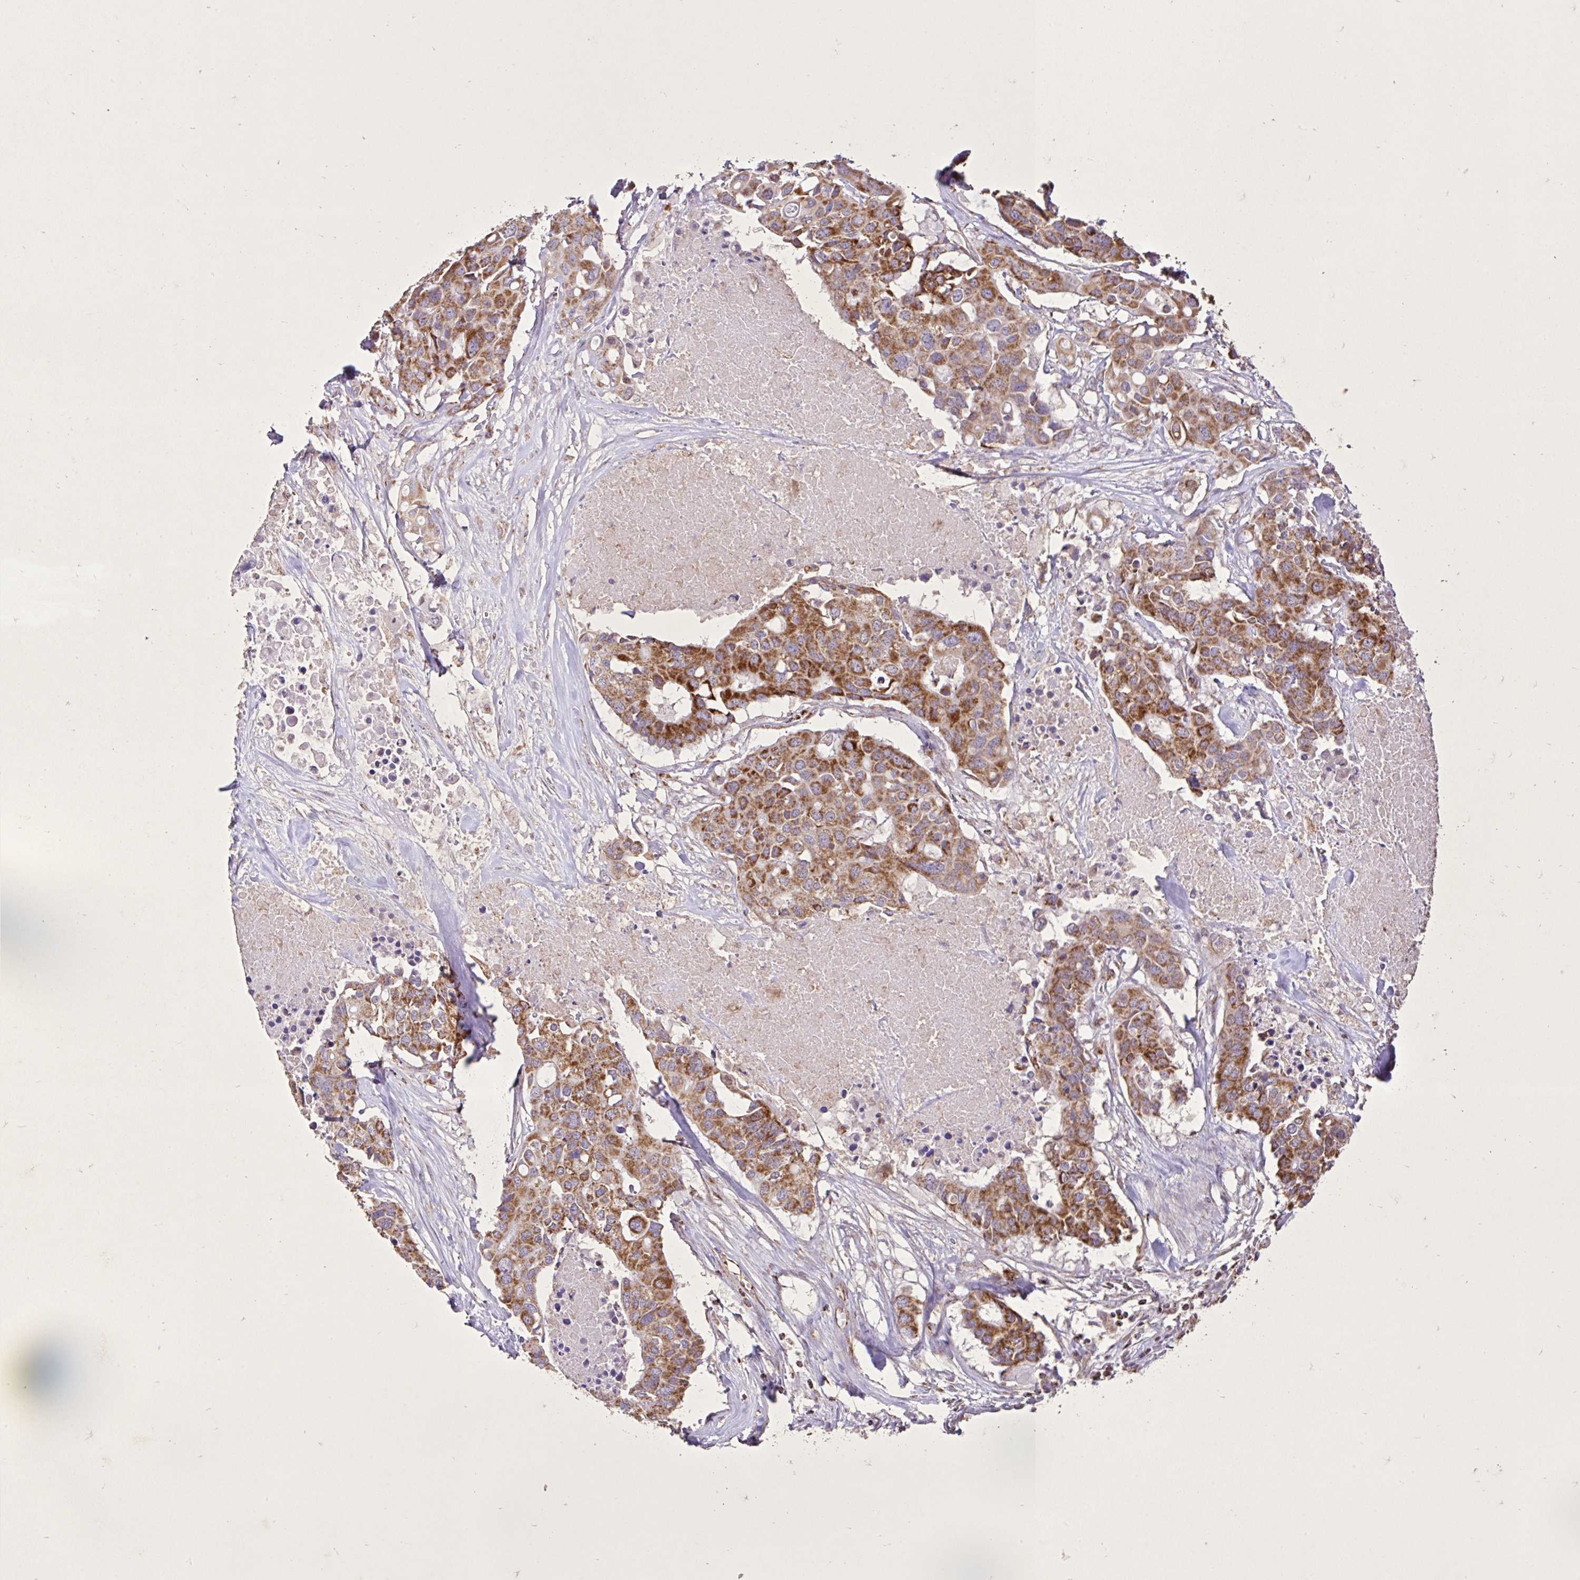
{"staining": {"intensity": "moderate", "quantity": ">75%", "location": "cytoplasmic/membranous"}, "tissue": "colorectal cancer", "cell_type": "Tumor cells", "image_type": "cancer", "snomed": [{"axis": "morphology", "description": "Adenocarcinoma, NOS"}, {"axis": "topography", "description": "Colon"}], "caption": "A photomicrograph showing moderate cytoplasmic/membranous expression in approximately >75% of tumor cells in adenocarcinoma (colorectal), as visualized by brown immunohistochemical staining.", "gene": "AGK", "patient": {"sex": "male", "age": 77}}